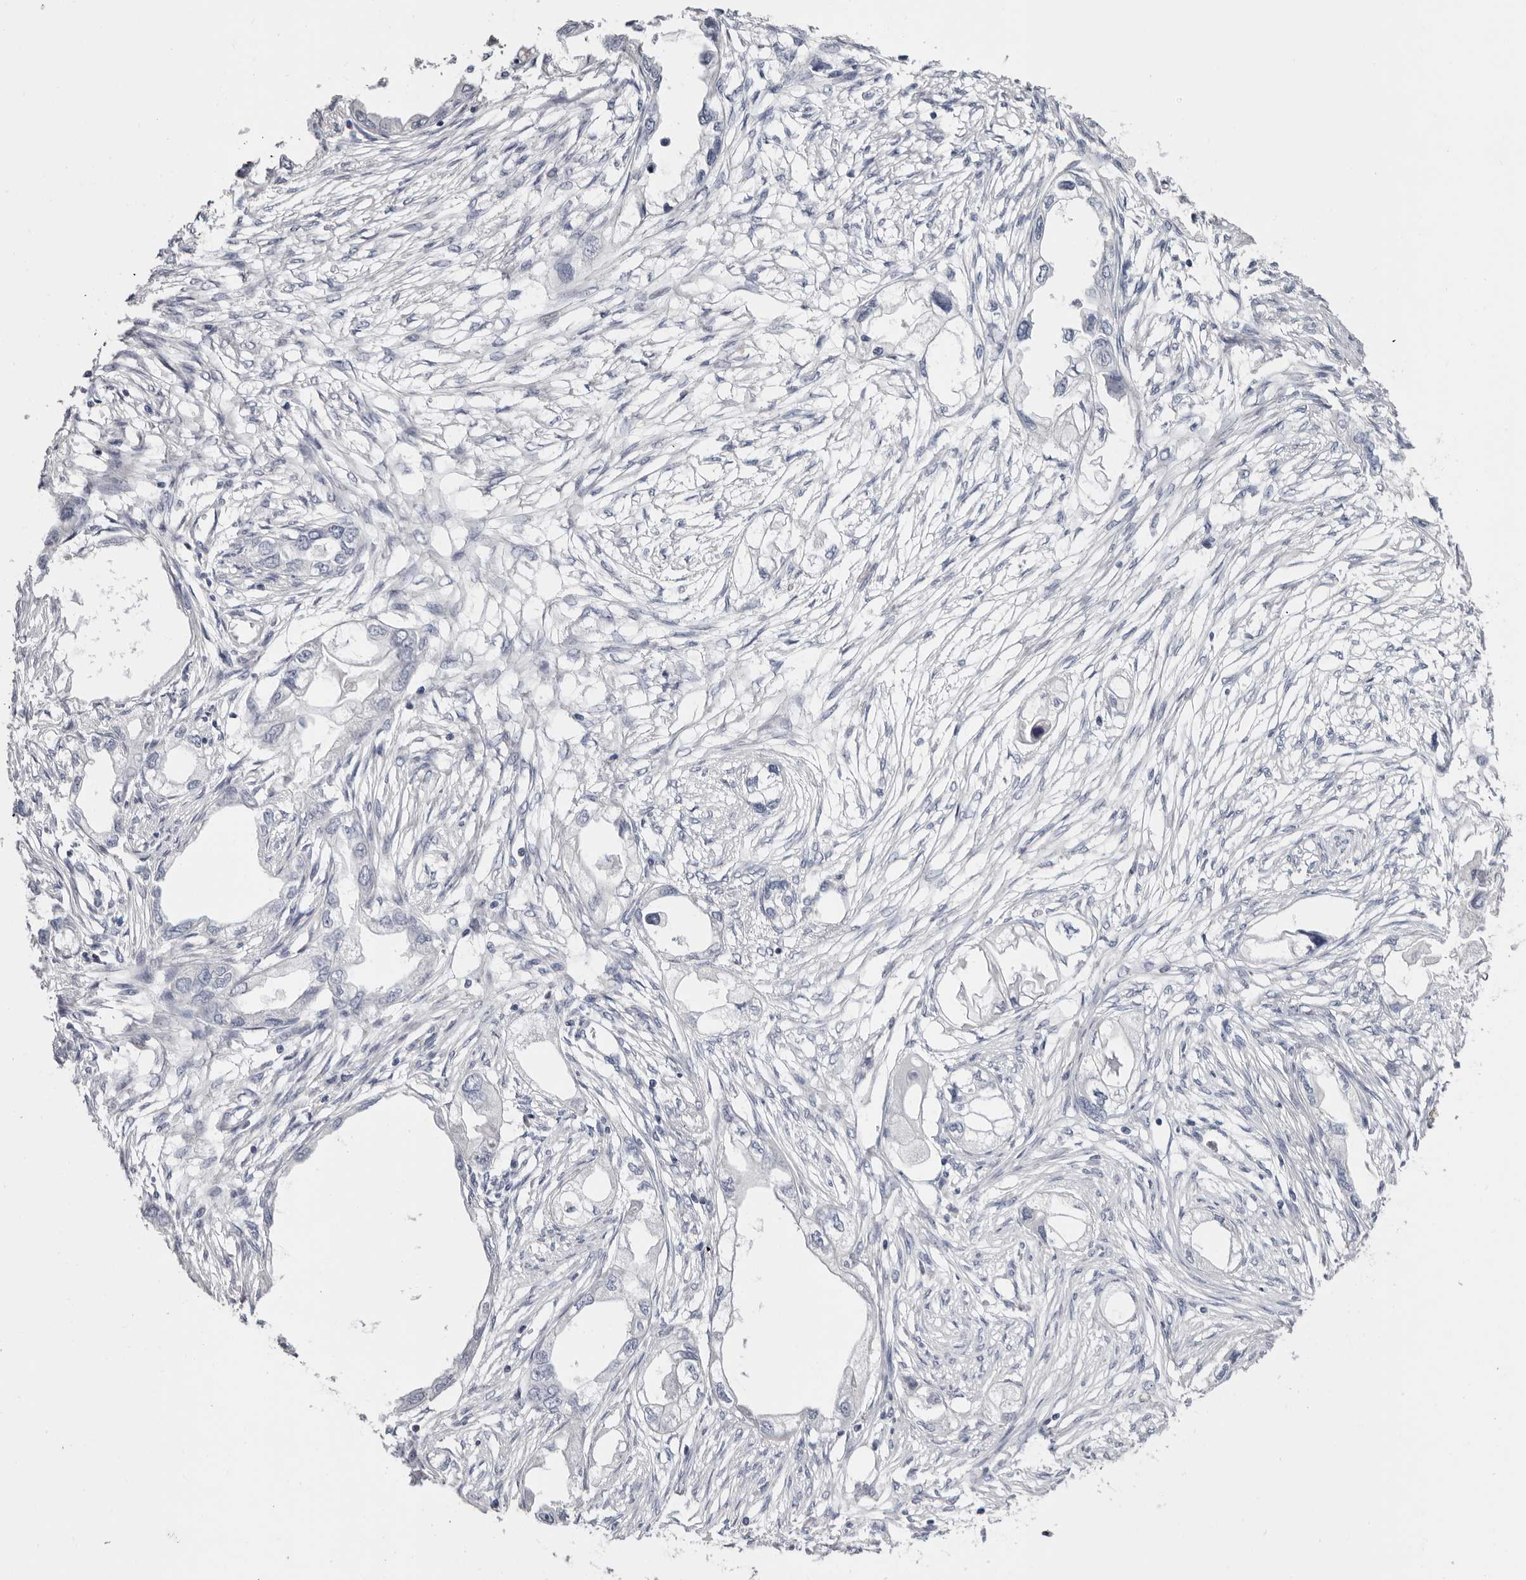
{"staining": {"intensity": "negative", "quantity": "none", "location": "none"}, "tissue": "endometrial cancer", "cell_type": "Tumor cells", "image_type": "cancer", "snomed": [{"axis": "morphology", "description": "Adenocarcinoma, NOS"}, {"axis": "morphology", "description": "Adenocarcinoma, metastatic, NOS"}, {"axis": "topography", "description": "Adipose tissue"}, {"axis": "topography", "description": "Endometrium"}], "caption": "Protein analysis of endometrial cancer exhibits no significant expression in tumor cells.", "gene": "RSPO2", "patient": {"sex": "female", "age": 67}}